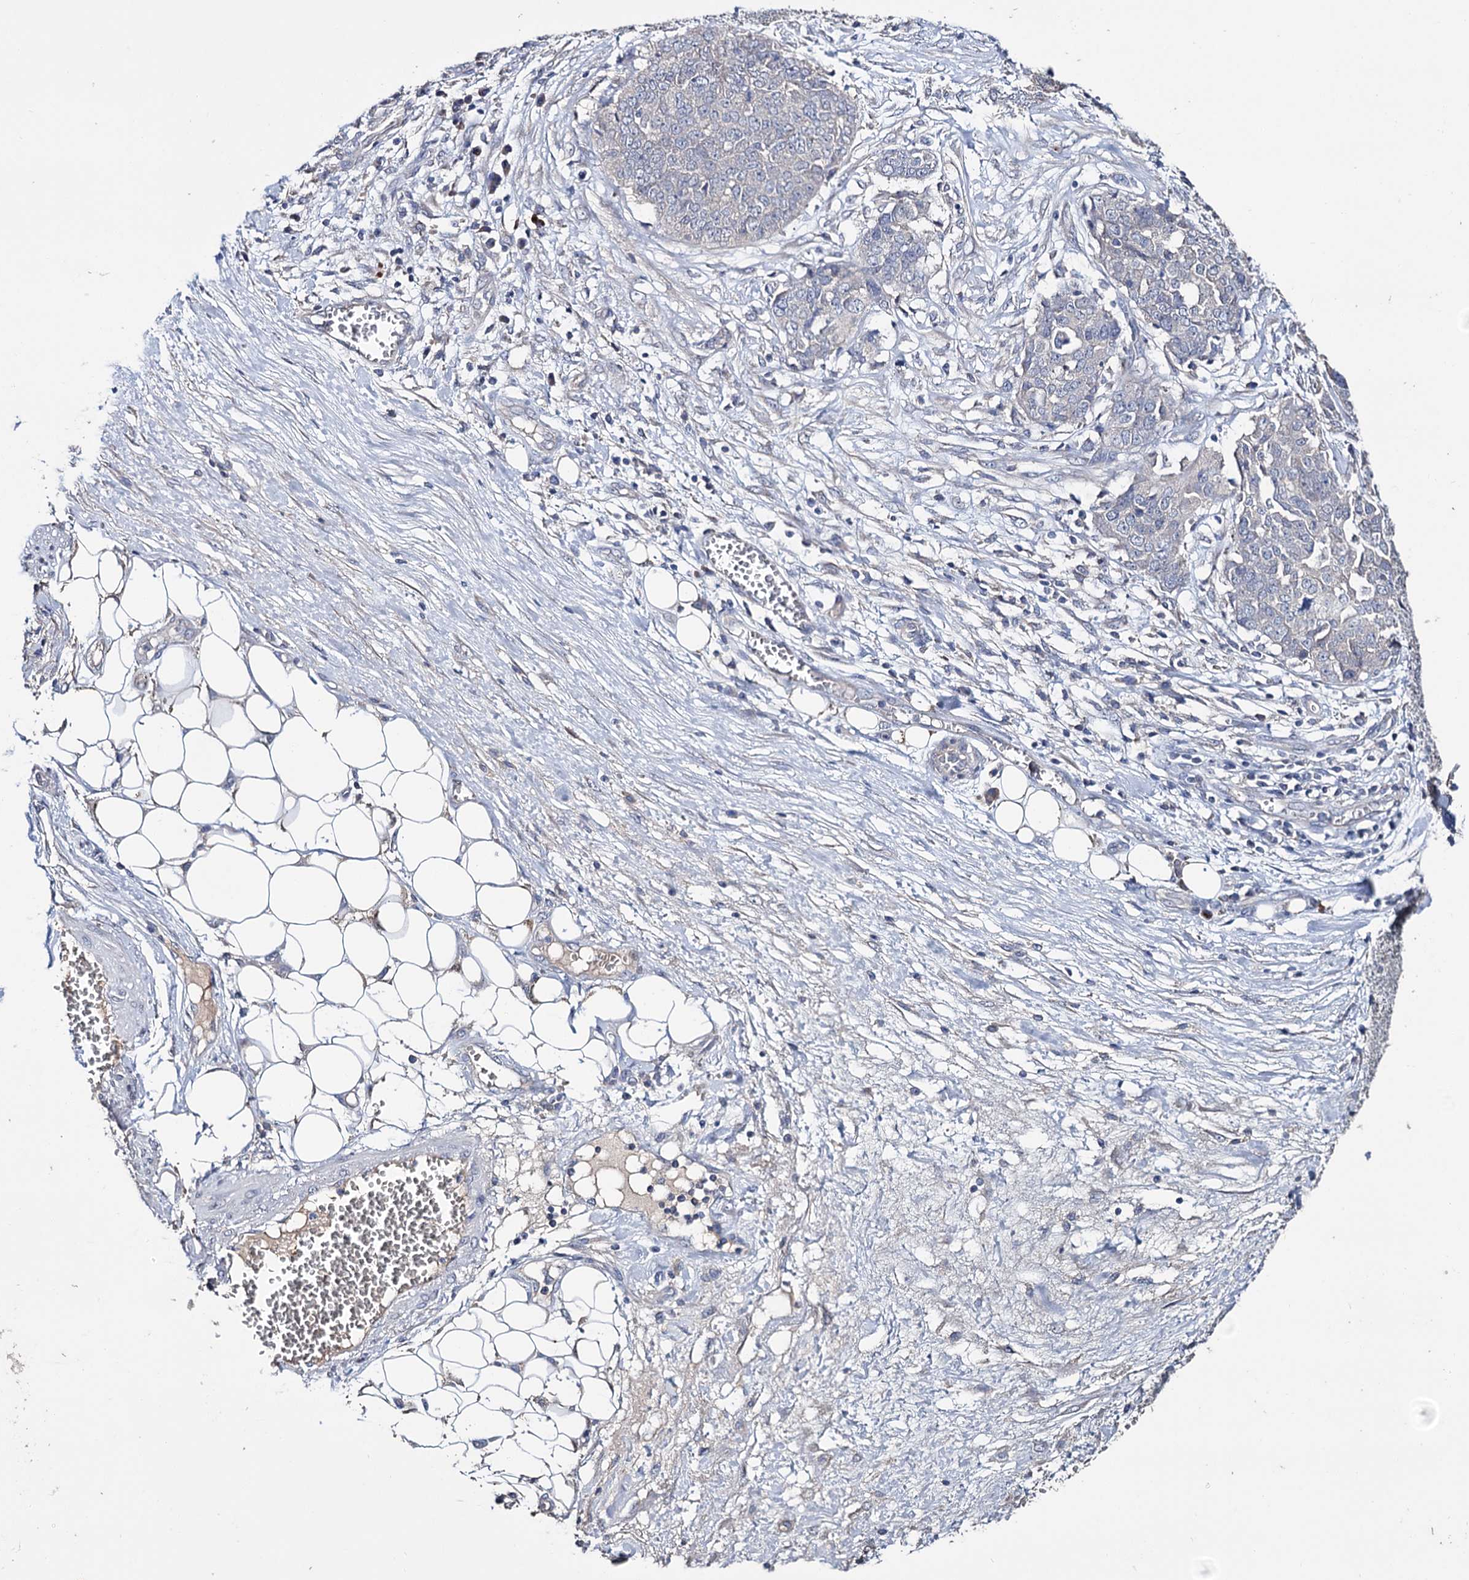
{"staining": {"intensity": "negative", "quantity": "none", "location": "none"}, "tissue": "ovarian cancer", "cell_type": "Tumor cells", "image_type": "cancer", "snomed": [{"axis": "morphology", "description": "Cystadenocarcinoma, serous, NOS"}, {"axis": "topography", "description": "Soft tissue"}, {"axis": "topography", "description": "Ovary"}], "caption": "This is an immunohistochemistry micrograph of human serous cystadenocarcinoma (ovarian). There is no positivity in tumor cells.", "gene": "EPB41L5", "patient": {"sex": "female", "age": 57}}